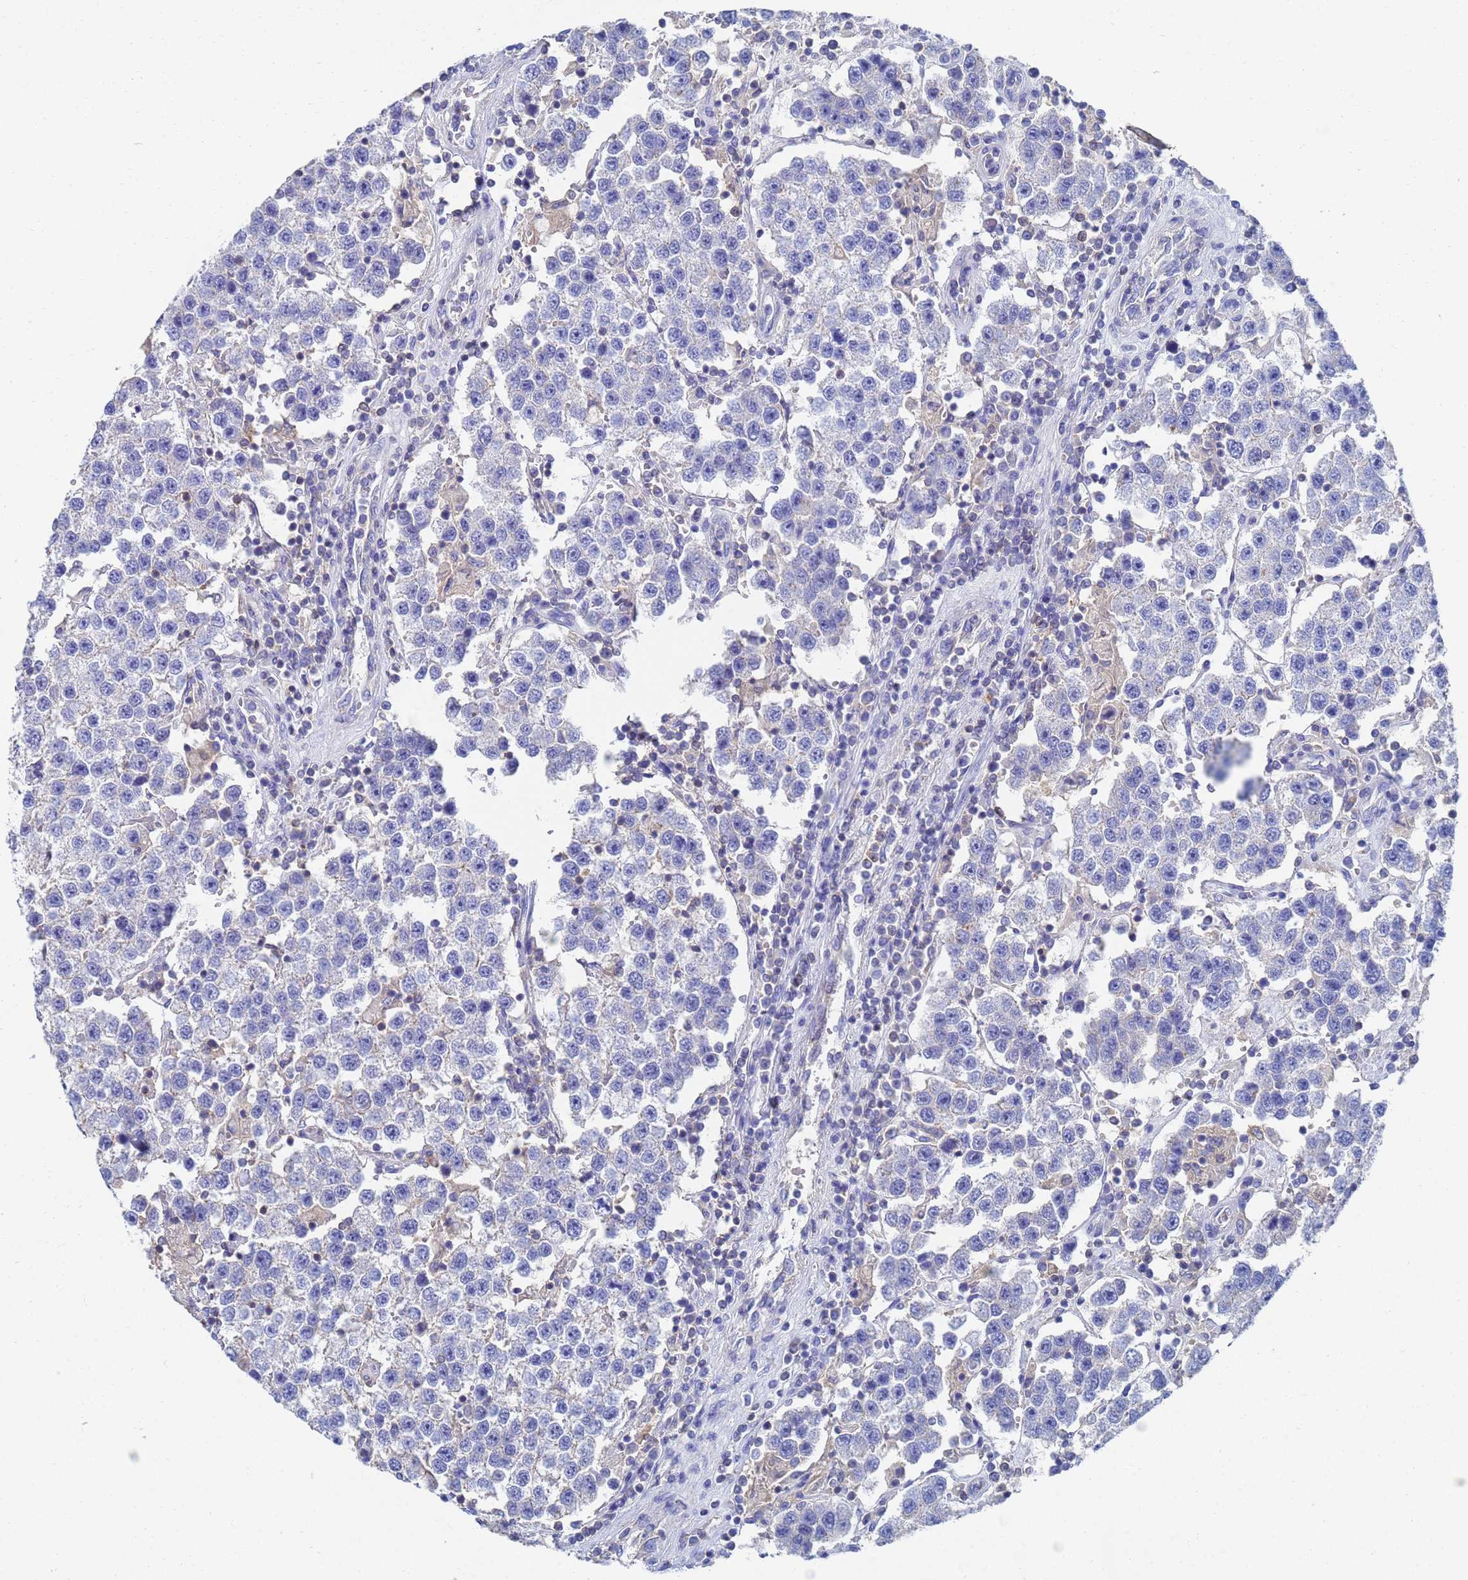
{"staining": {"intensity": "negative", "quantity": "none", "location": "none"}, "tissue": "testis cancer", "cell_type": "Tumor cells", "image_type": "cancer", "snomed": [{"axis": "morphology", "description": "Seminoma, NOS"}, {"axis": "topography", "description": "Testis"}], "caption": "This image is of testis cancer stained with immunohistochemistry to label a protein in brown with the nuclei are counter-stained blue. There is no expression in tumor cells.", "gene": "GCHFR", "patient": {"sex": "male", "age": 37}}